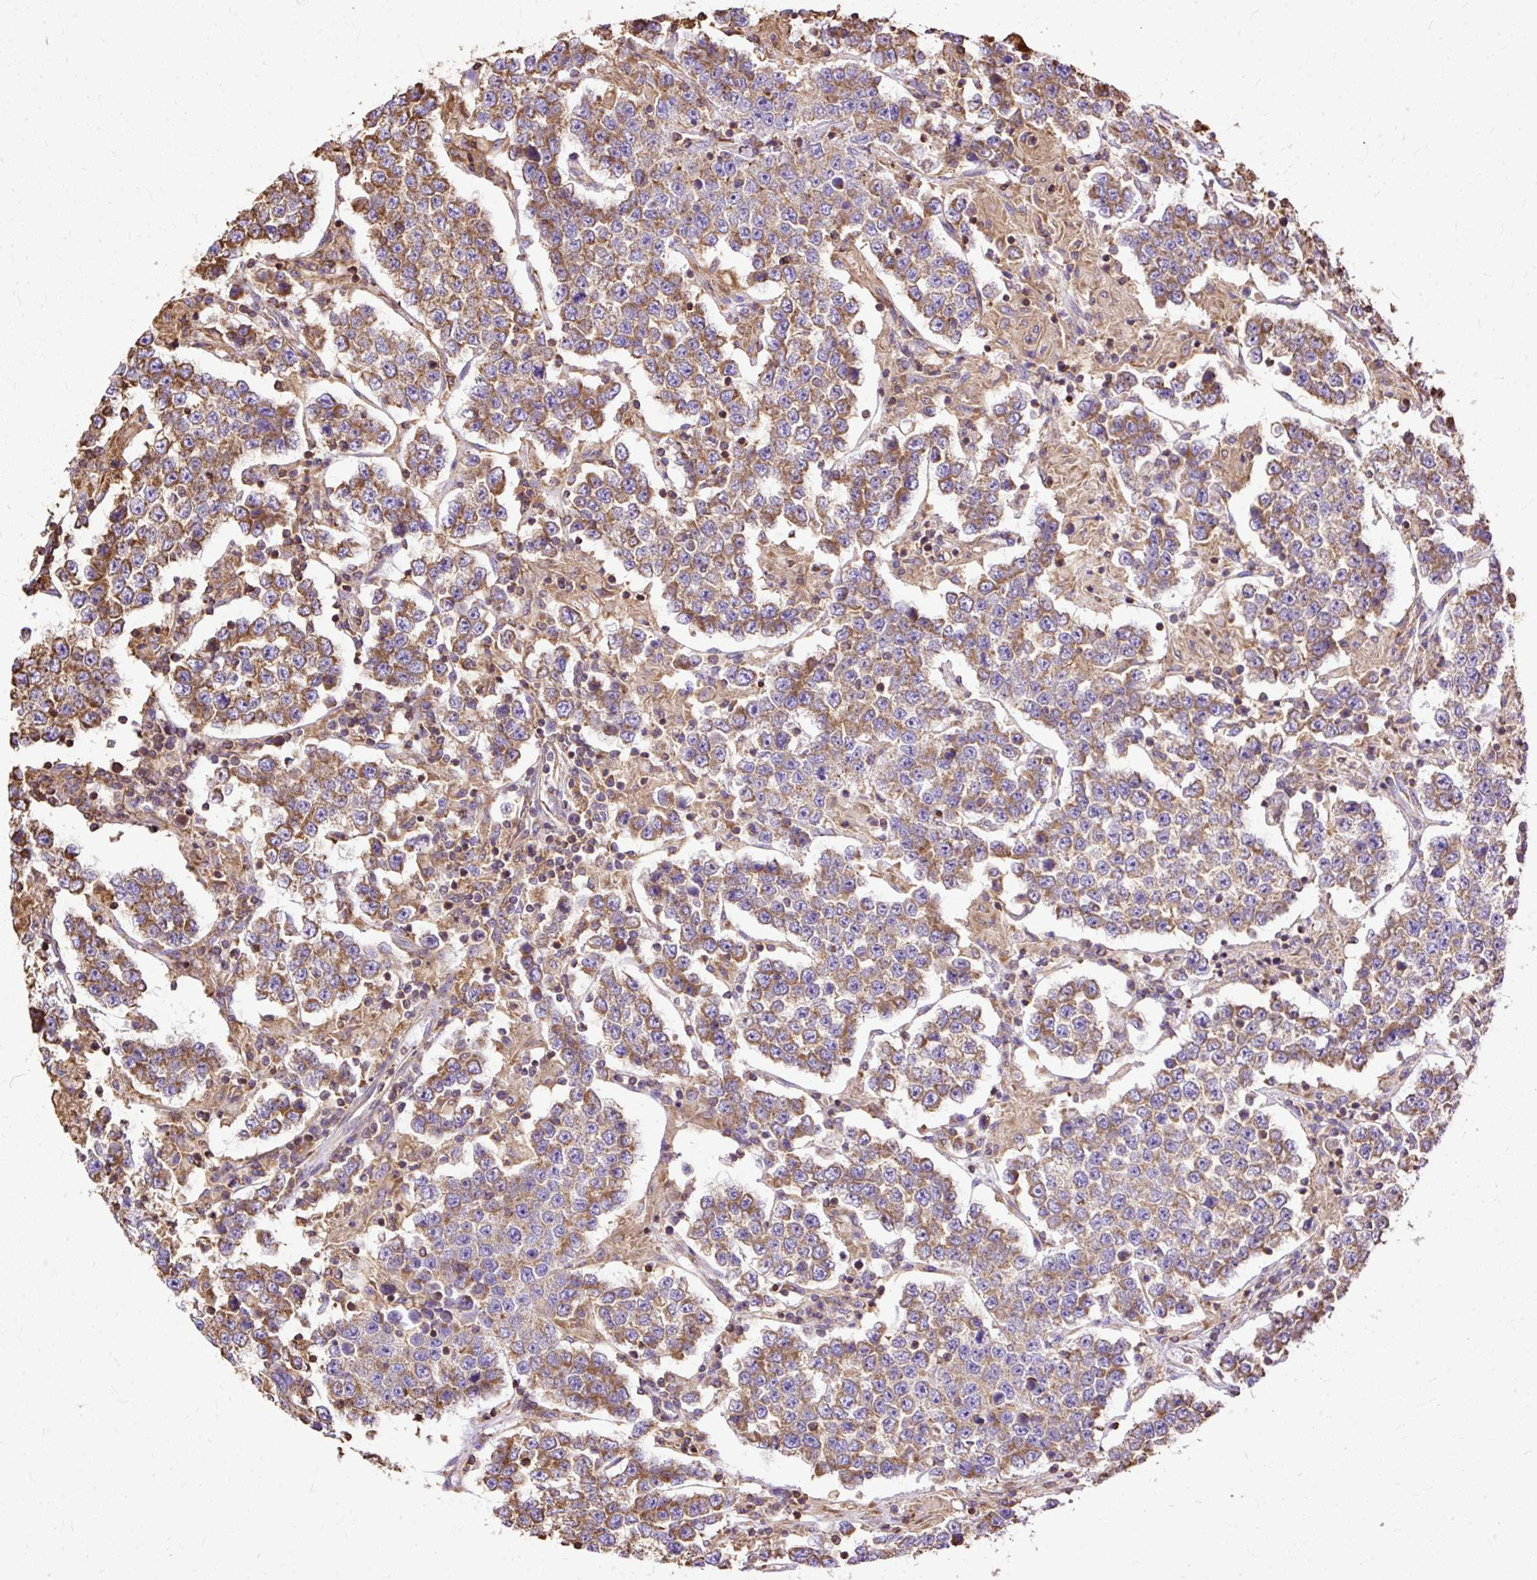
{"staining": {"intensity": "moderate", "quantity": "25%-75%", "location": "cytoplasmic/membranous"}, "tissue": "testis cancer", "cell_type": "Tumor cells", "image_type": "cancer", "snomed": [{"axis": "morphology", "description": "Normal tissue, NOS"}, {"axis": "morphology", "description": "Urothelial carcinoma, High grade"}, {"axis": "morphology", "description": "Seminoma, NOS"}, {"axis": "morphology", "description": "Carcinoma, Embryonal, NOS"}, {"axis": "topography", "description": "Urinary bladder"}, {"axis": "topography", "description": "Testis"}], "caption": "This is a photomicrograph of immunohistochemistry staining of testis high-grade urothelial carcinoma, which shows moderate expression in the cytoplasmic/membranous of tumor cells.", "gene": "KLHL11", "patient": {"sex": "male", "age": 41}}